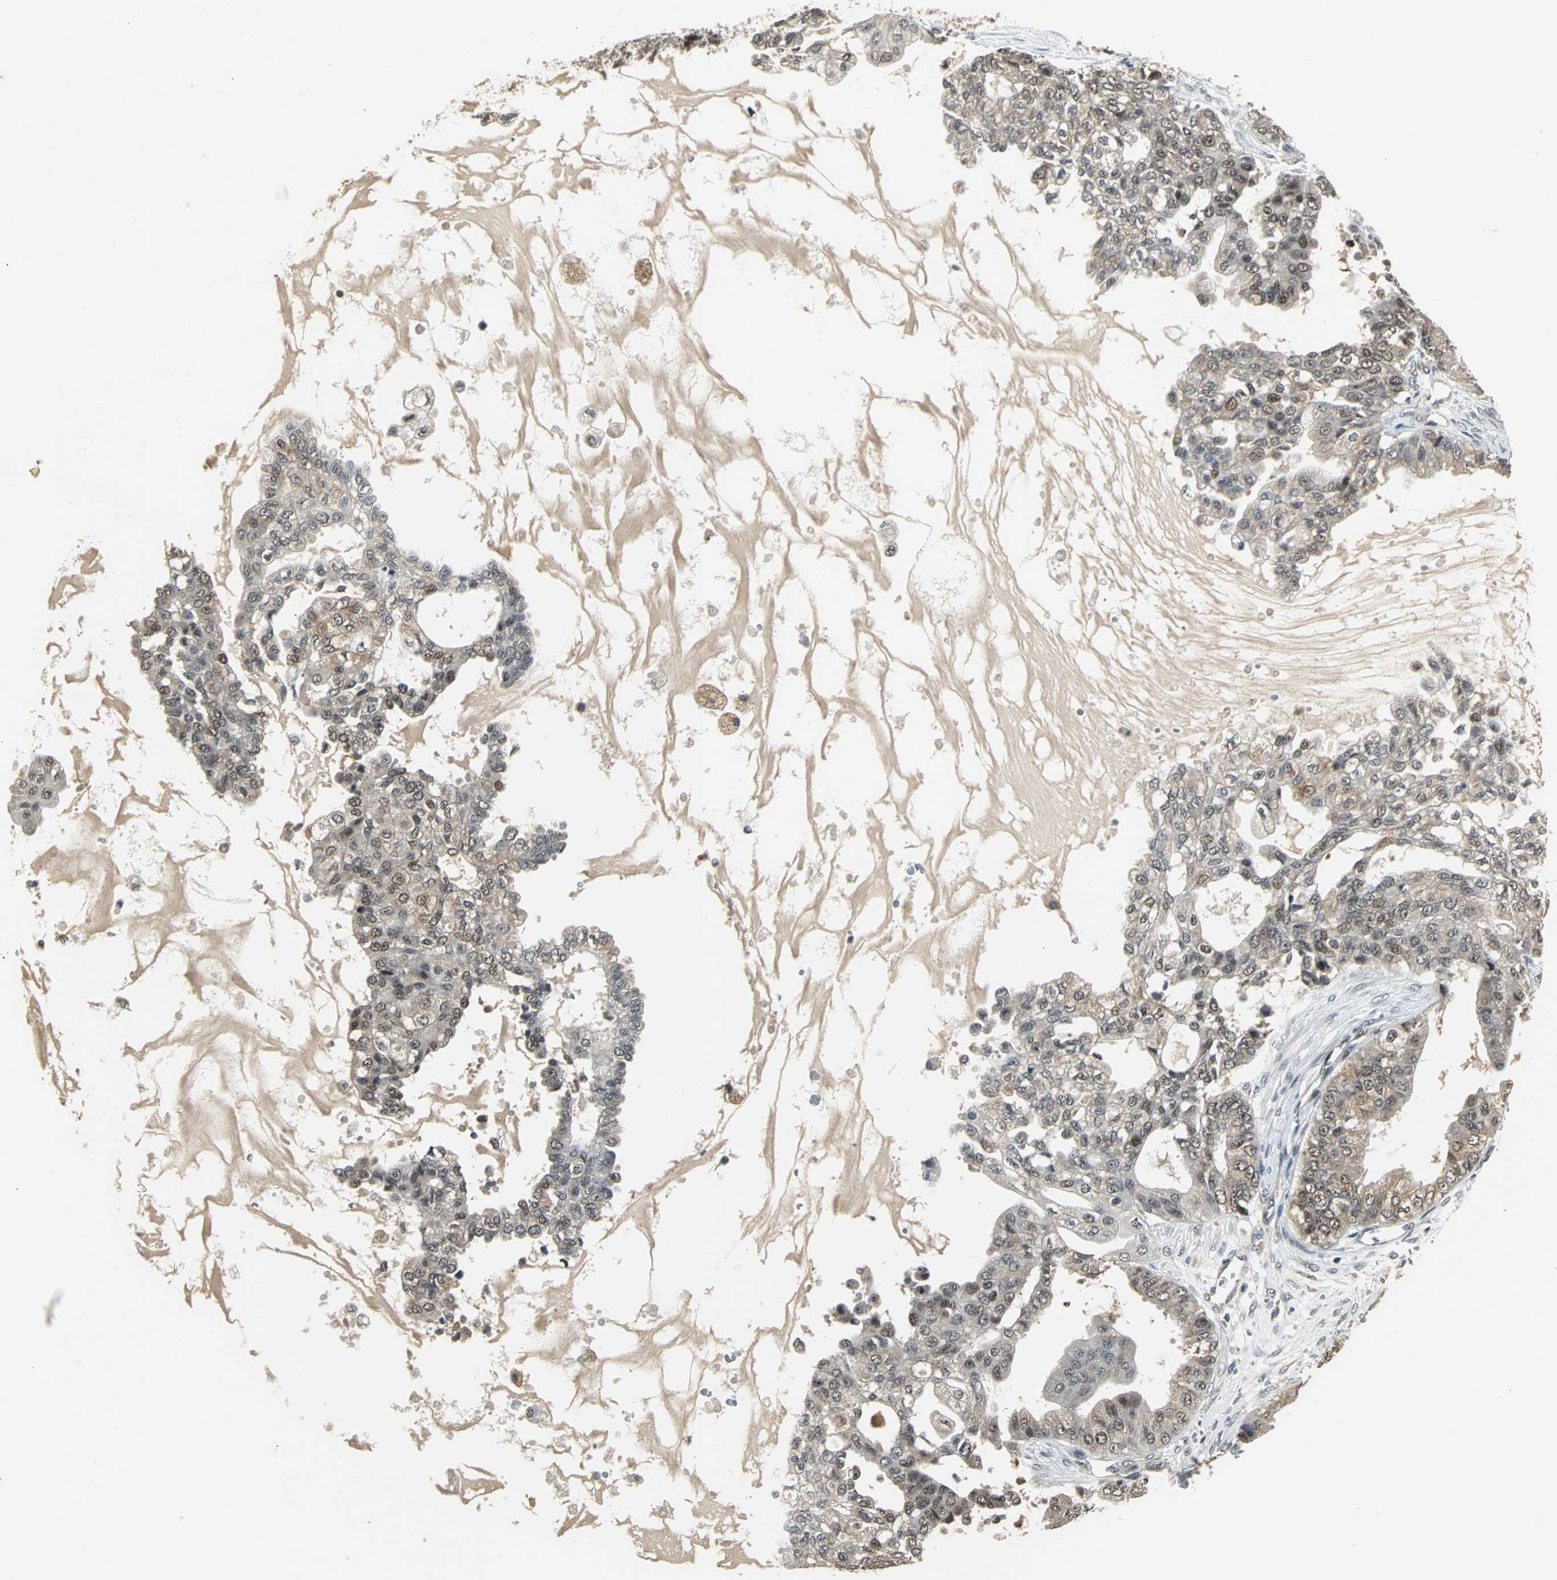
{"staining": {"intensity": "moderate", "quantity": ">75%", "location": "nuclear"}, "tissue": "ovarian cancer", "cell_type": "Tumor cells", "image_type": "cancer", "snomed": [{"axis": "morphology", "description": "Carcinoma, NOS"}, {"axis": "morphology", "description": "Carcinoma, endometroid"}, {"axis": "topography", "description": "Ovary"}], "caption": "Immunohistochemistry image of neoplastic tissue: endometroid carcinoma (ovarian) stained using IHC reveals medium levels of moderate protein expression localized specifically in the nuclear of tumor cells, appearing as a nuclear brown color.", "gene": "MED4", "patient": {"sex": "female", "age": 50}}